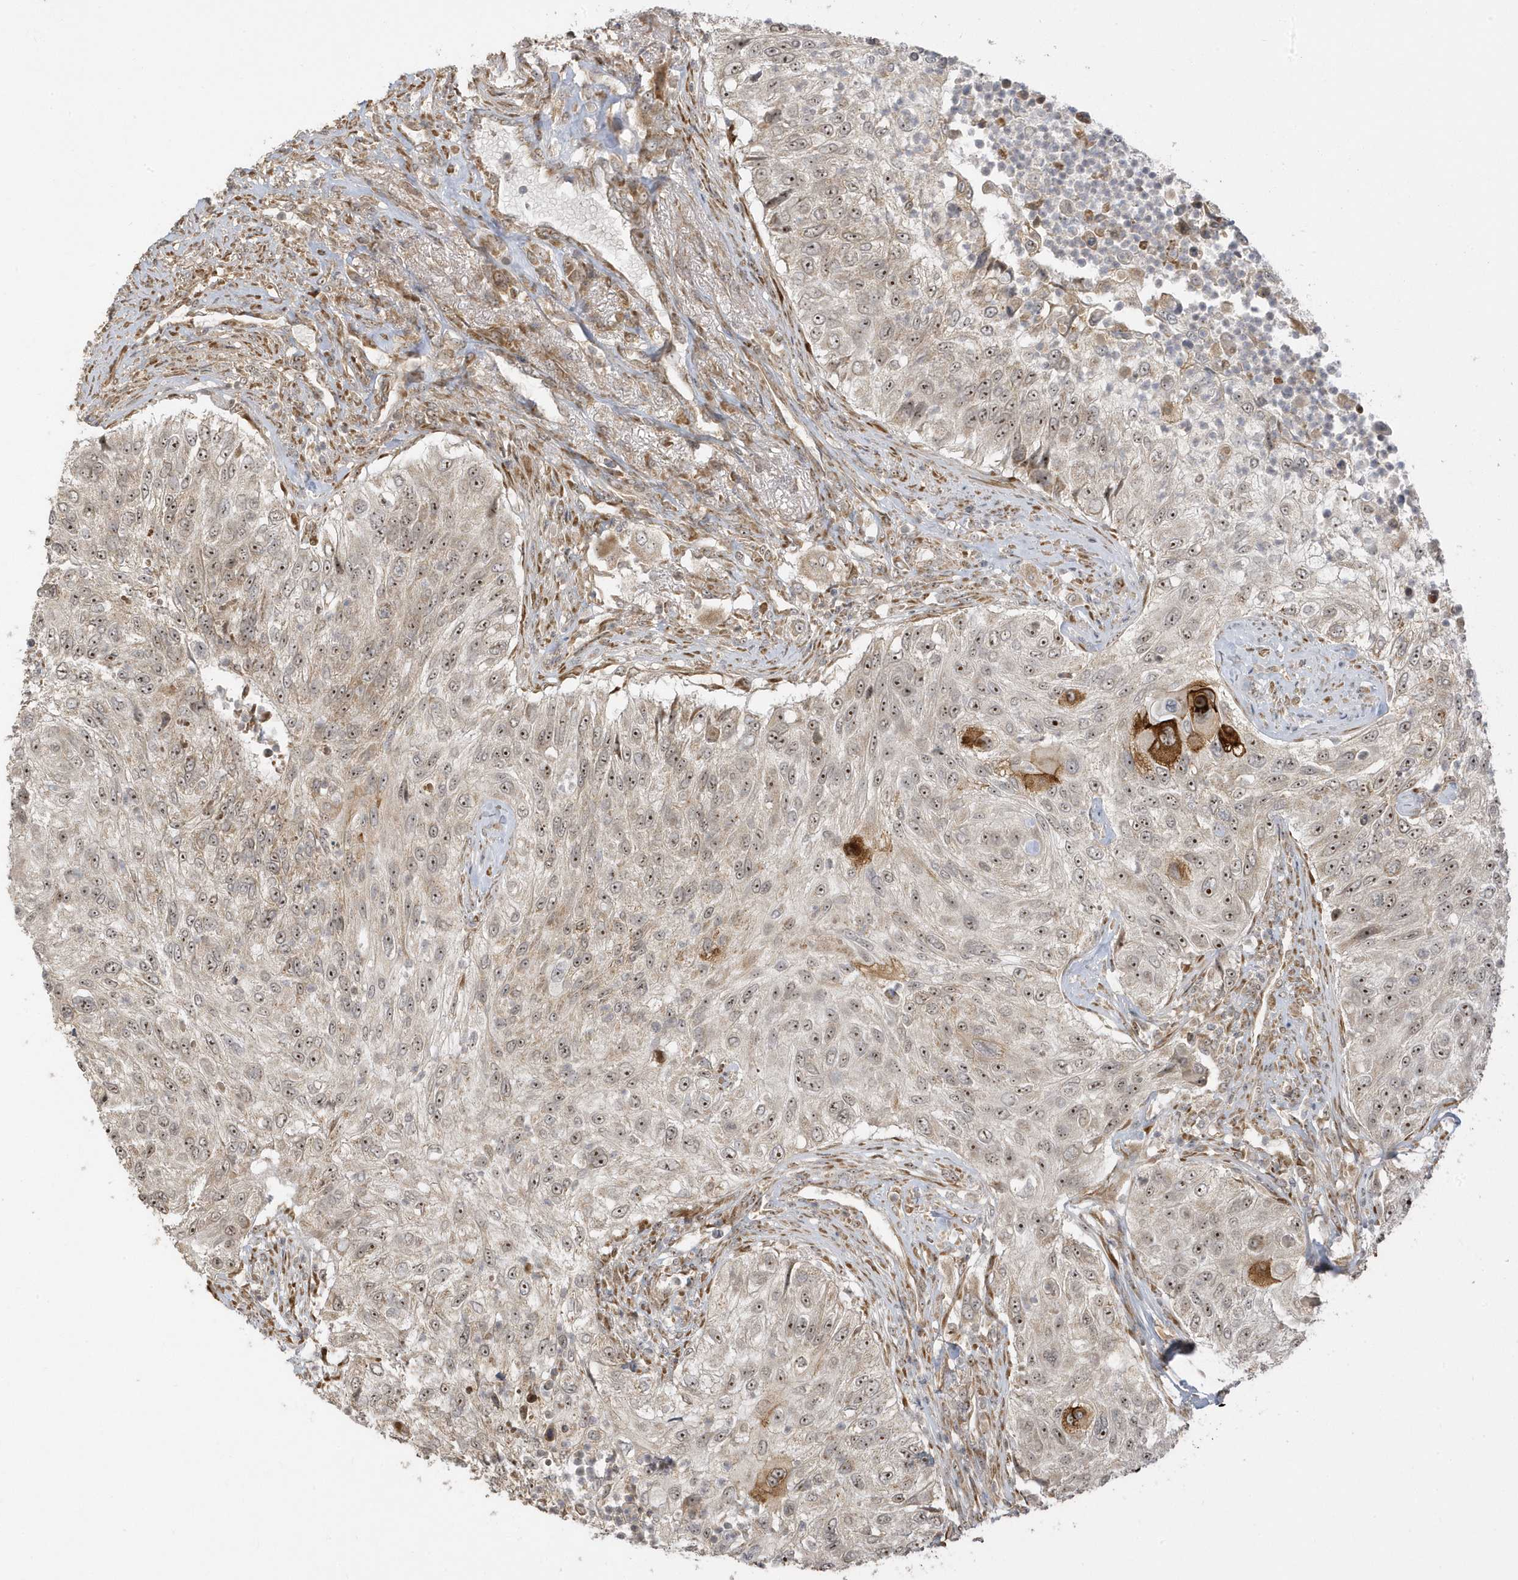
{"staining": {"intensity": "weak", "quantity": ">75%", "location": "nuclear"}, "tissue": "urothelial cancer", "cell_type": "Tumor cells", "image_type": "cancer", "snomed": [{"axis": "morphology", "description": "Urothelial carcinoma, High grade"}, {"axis": "topography", "description": "Urinary bladder"}], "caption": "Immunohistochemical staining of human urothelial cancer demonstrates low levels of weak nuclear protein positivity in approximately >75% of tumor cells. The protein is stained brown, and the nuclei are stained in blue (DAB IHC with brightfield microscopy, high magnification).", "gene": "ECM2", "patient": {"sex": "female", "age": 60}}